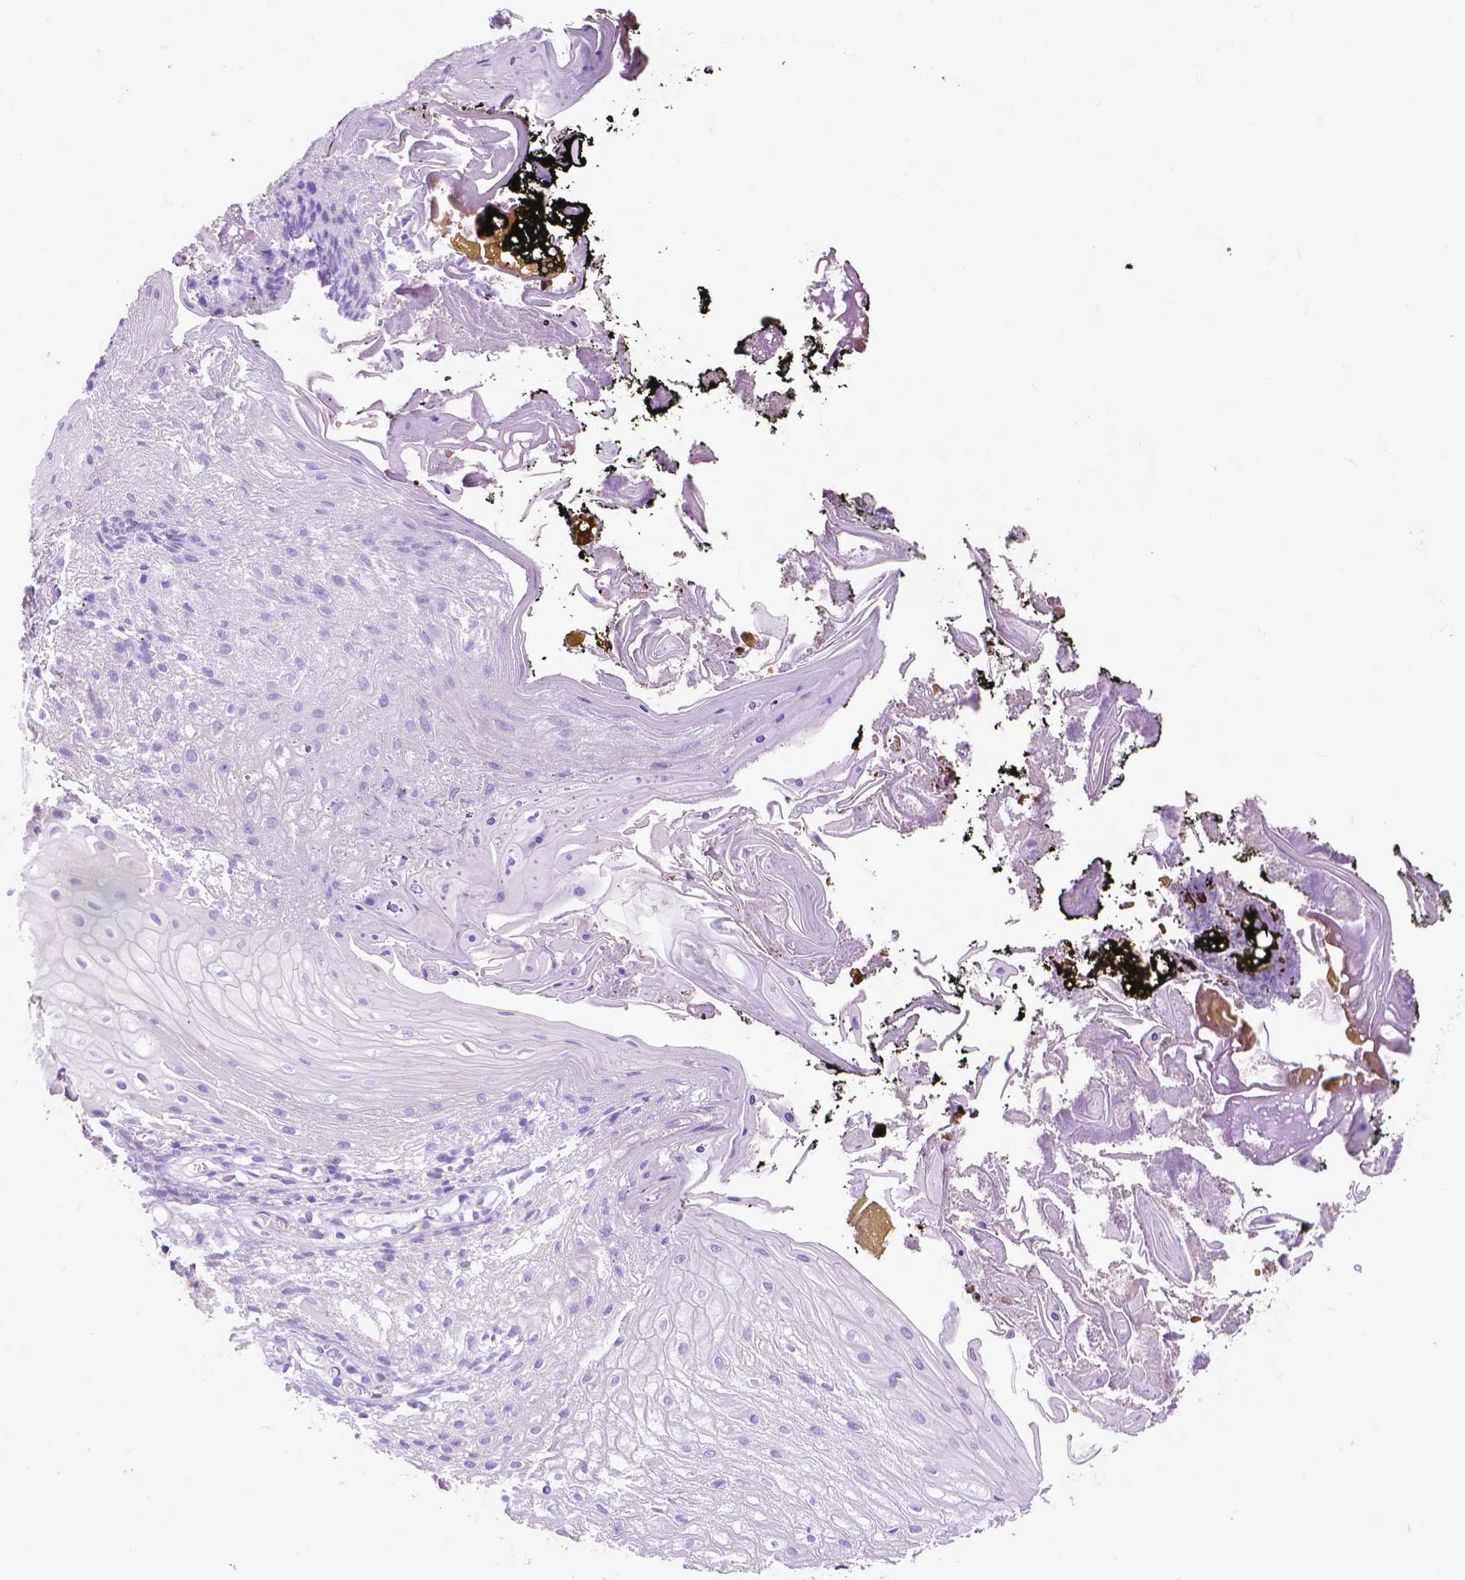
{"staining": {"intensity": "negative", "quantity": "none", "location": "none"}, "tissue": "oral mucosa", "cell_type": "Squamous epithelial cells", "image_type": "normal", "snomed": [{"axis": "morphology", "description": "Normal tissue, NOS"}, {"axis": "morphology", "description": "Squamous cell carcinoma, NOS"}, {"axis": "topography", "description": "Oral tissue"}, {"axis": "topography", "description": "Head-Neck"}], "caption": "This is a micrograph of IHC staining of benign oral mucosa, which shows no positivity in squamous epithelial cells. (Brightfield microscopy of DAB IHC at high magnification).", "gene": "SYN1", "patient": {"sex": "male", "age": 69}}